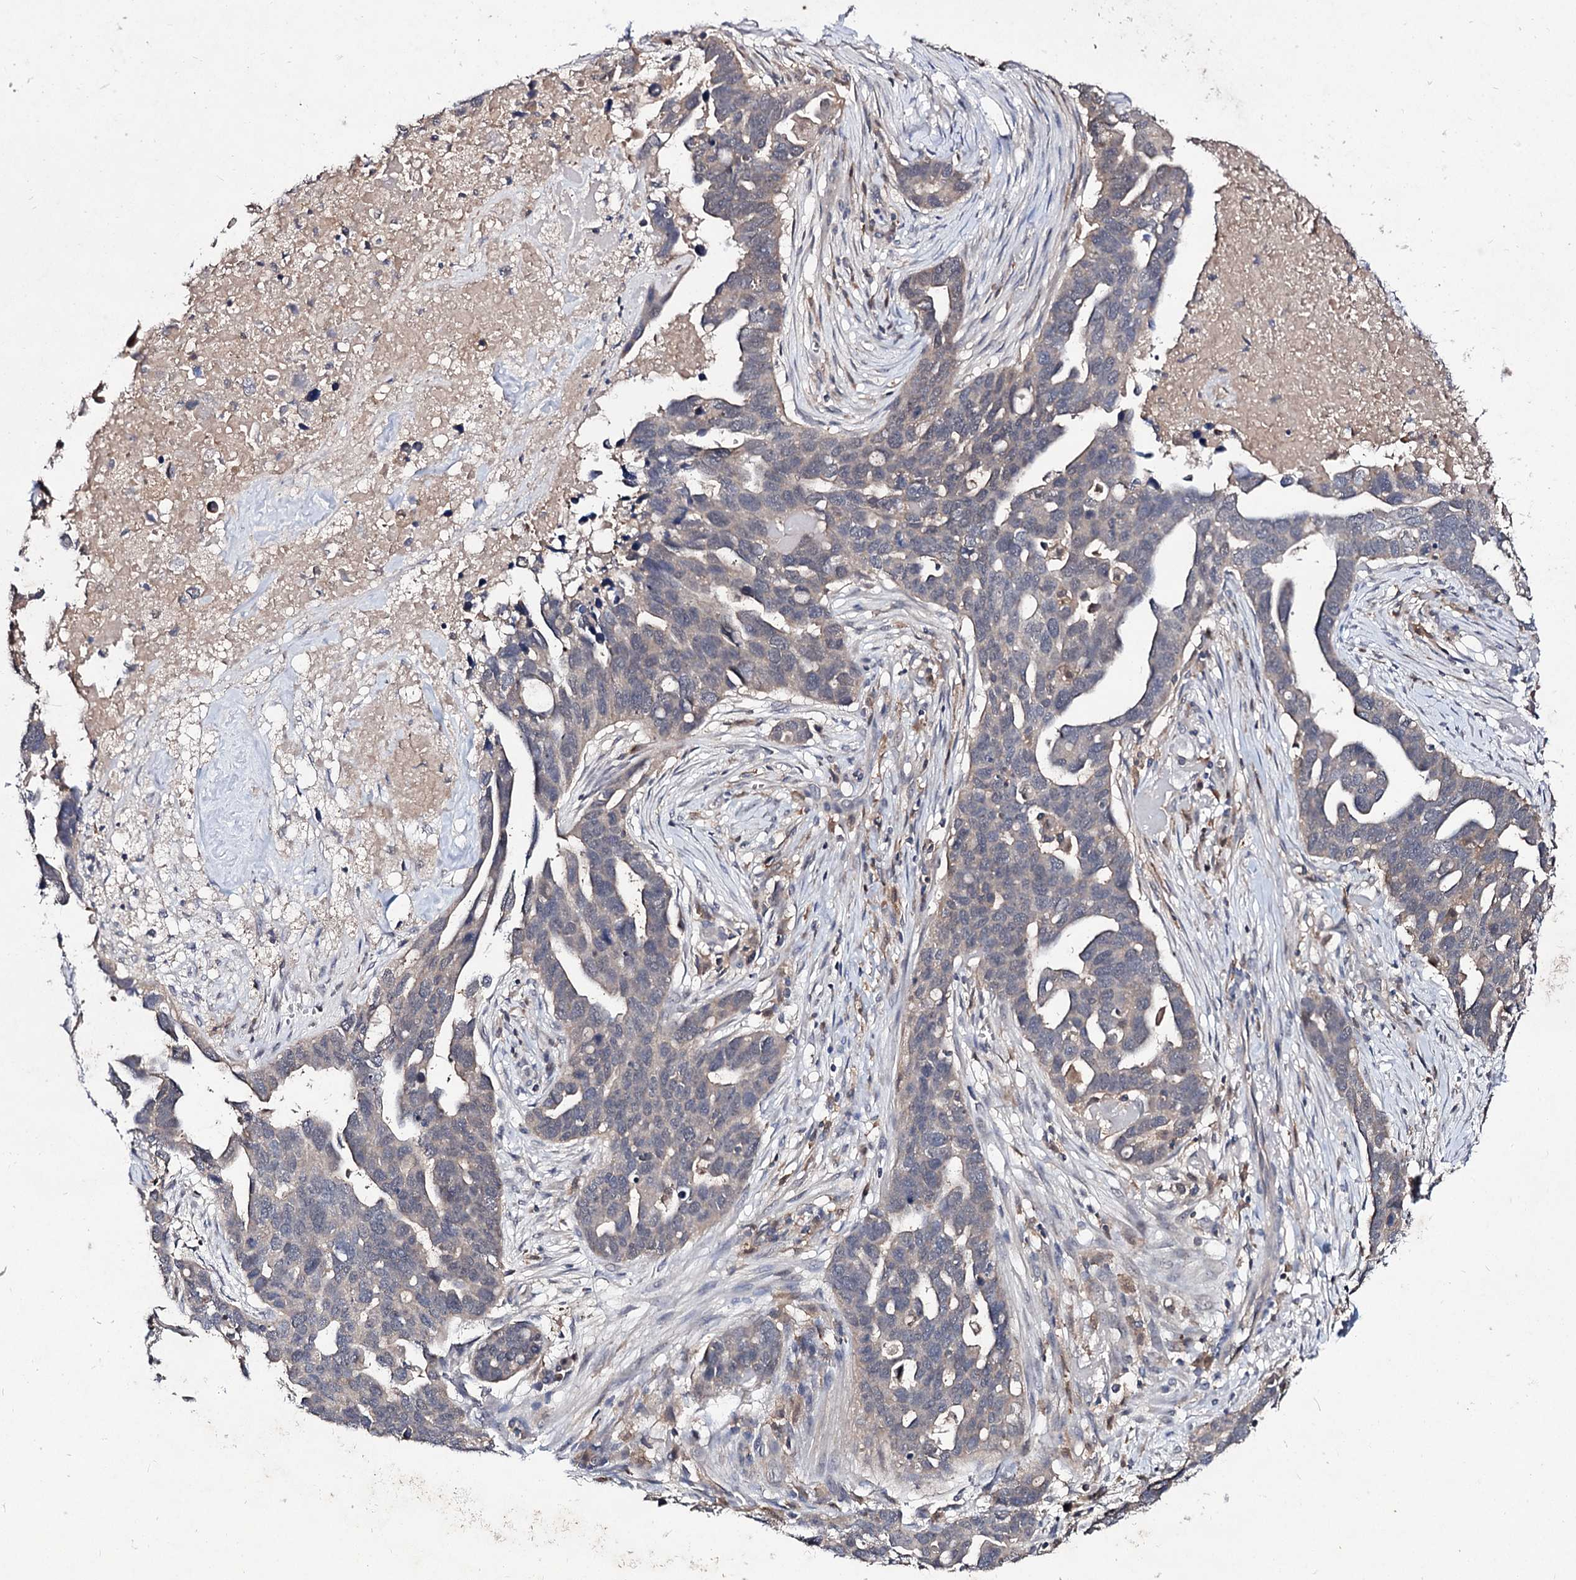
{"staining": {"intensity": "negative", "quantity": "none", "location": "none"}, "tissue": "ovarian cancer", "cell_type": "Tumor cells", "image_type": "cancer", "snomed": [{"axis": "morphology", "description": "Cystadenocarcinoma, serous, NOS"}, {"axis": "topography", "description": "Ovary"}], "caption": "This is an immunohistochemistry photomicrograph of human ovarian cancer (serous cystadenocarcinoma). There is no positivity in tumor cells.", "gene": "ACTR6", "patient": {"sex": "female", "age": 54}}